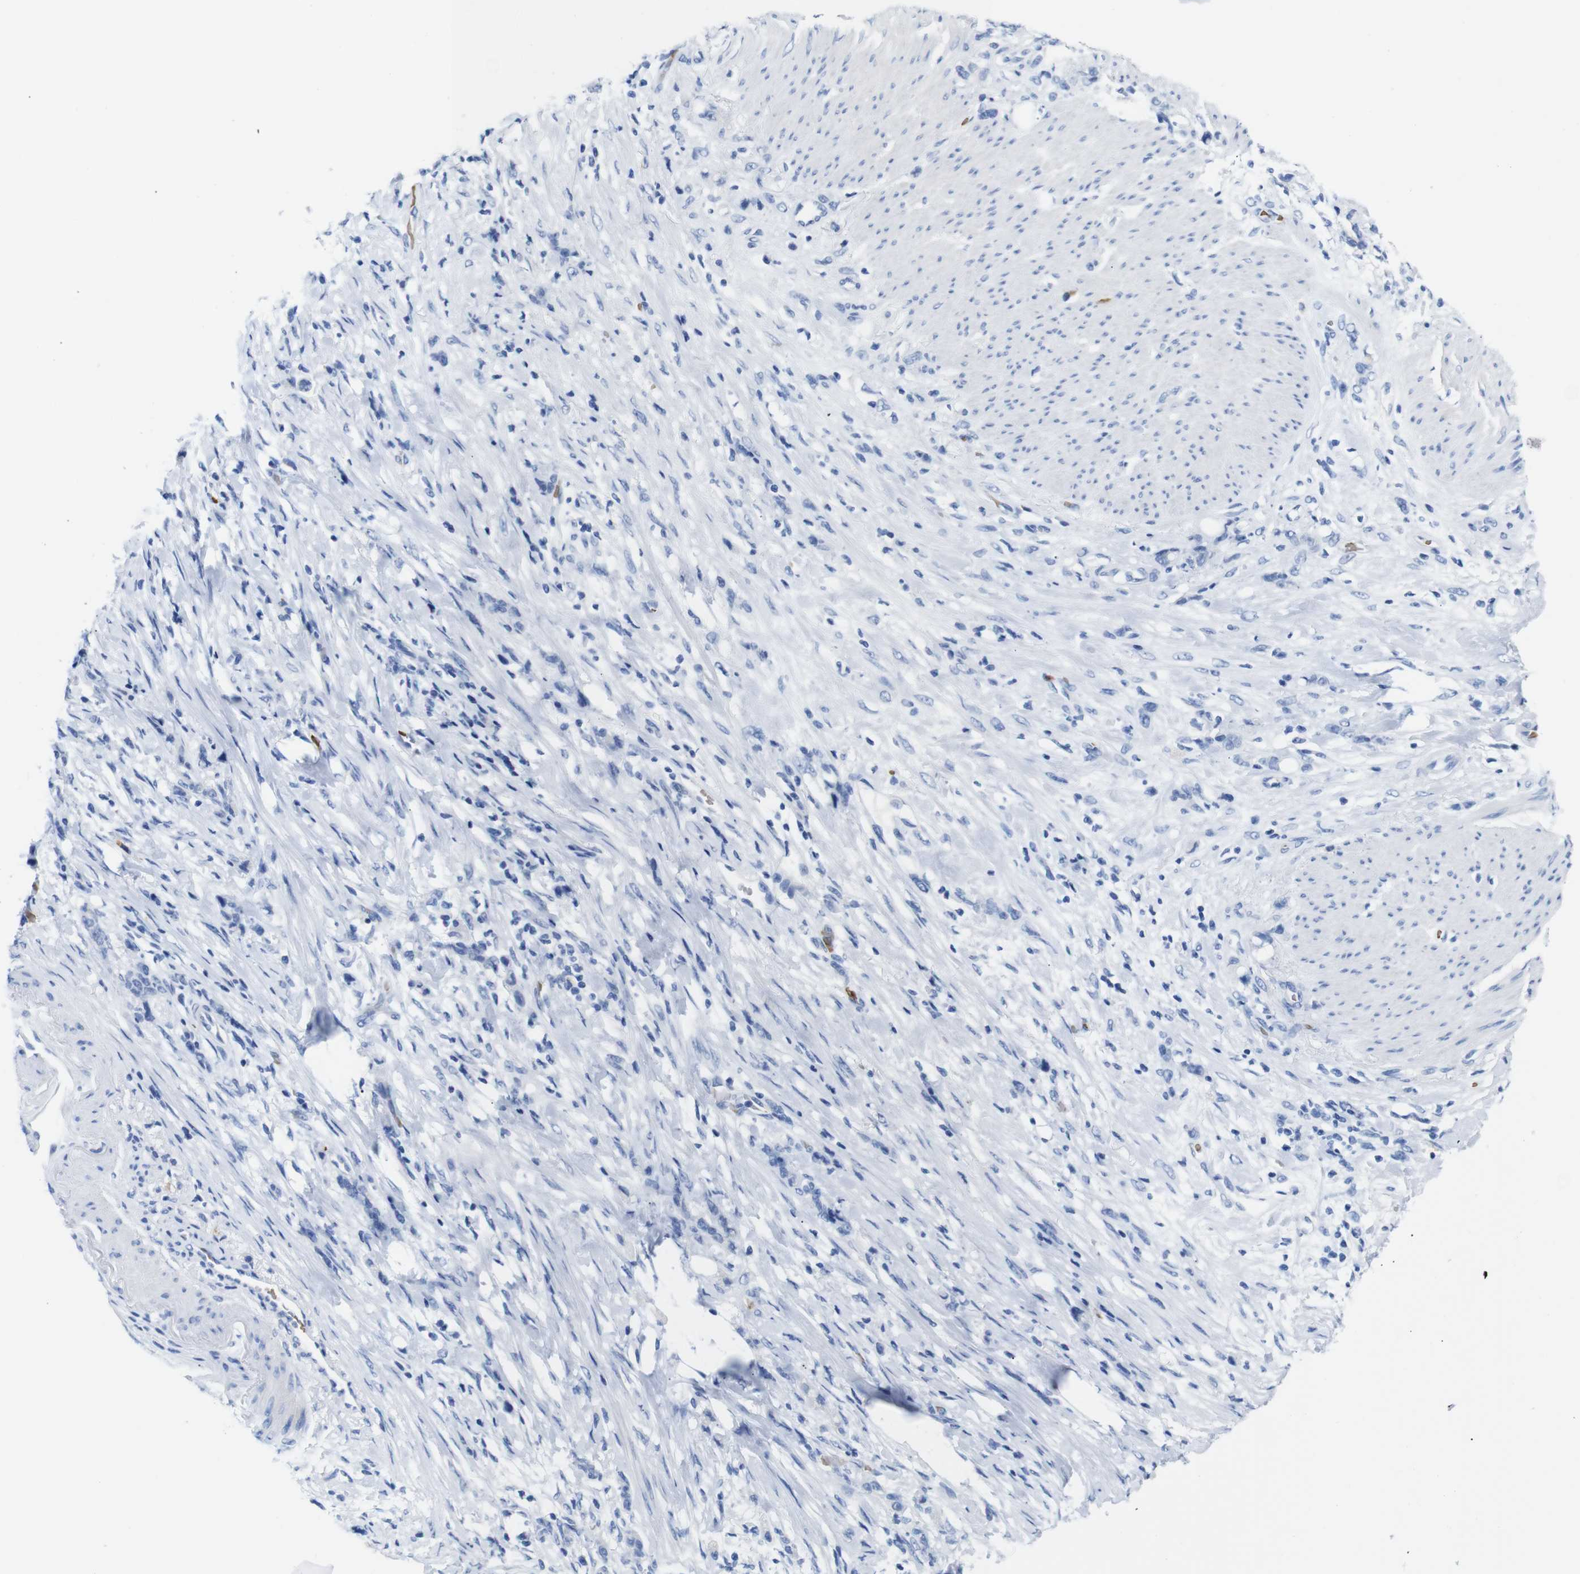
{"staining": {"intensity": "negative", "quantity": "none", "location": "none"}, "tissue": "stomach cancer", "cell_type": "Tumor cells", "image_type": "cancer", "snomed": [{"axis": "morphology", "description": "Adenocarcinoma, NOS"}, {"axis": "topography", "description": "Stomach, lower"}], "caption": "Tumor cells show no significant positivity in stomach cancer (adenocarcinoma).", "gene": "ERVMER34-1", "patient": {"sex": "male", "age": 88}}